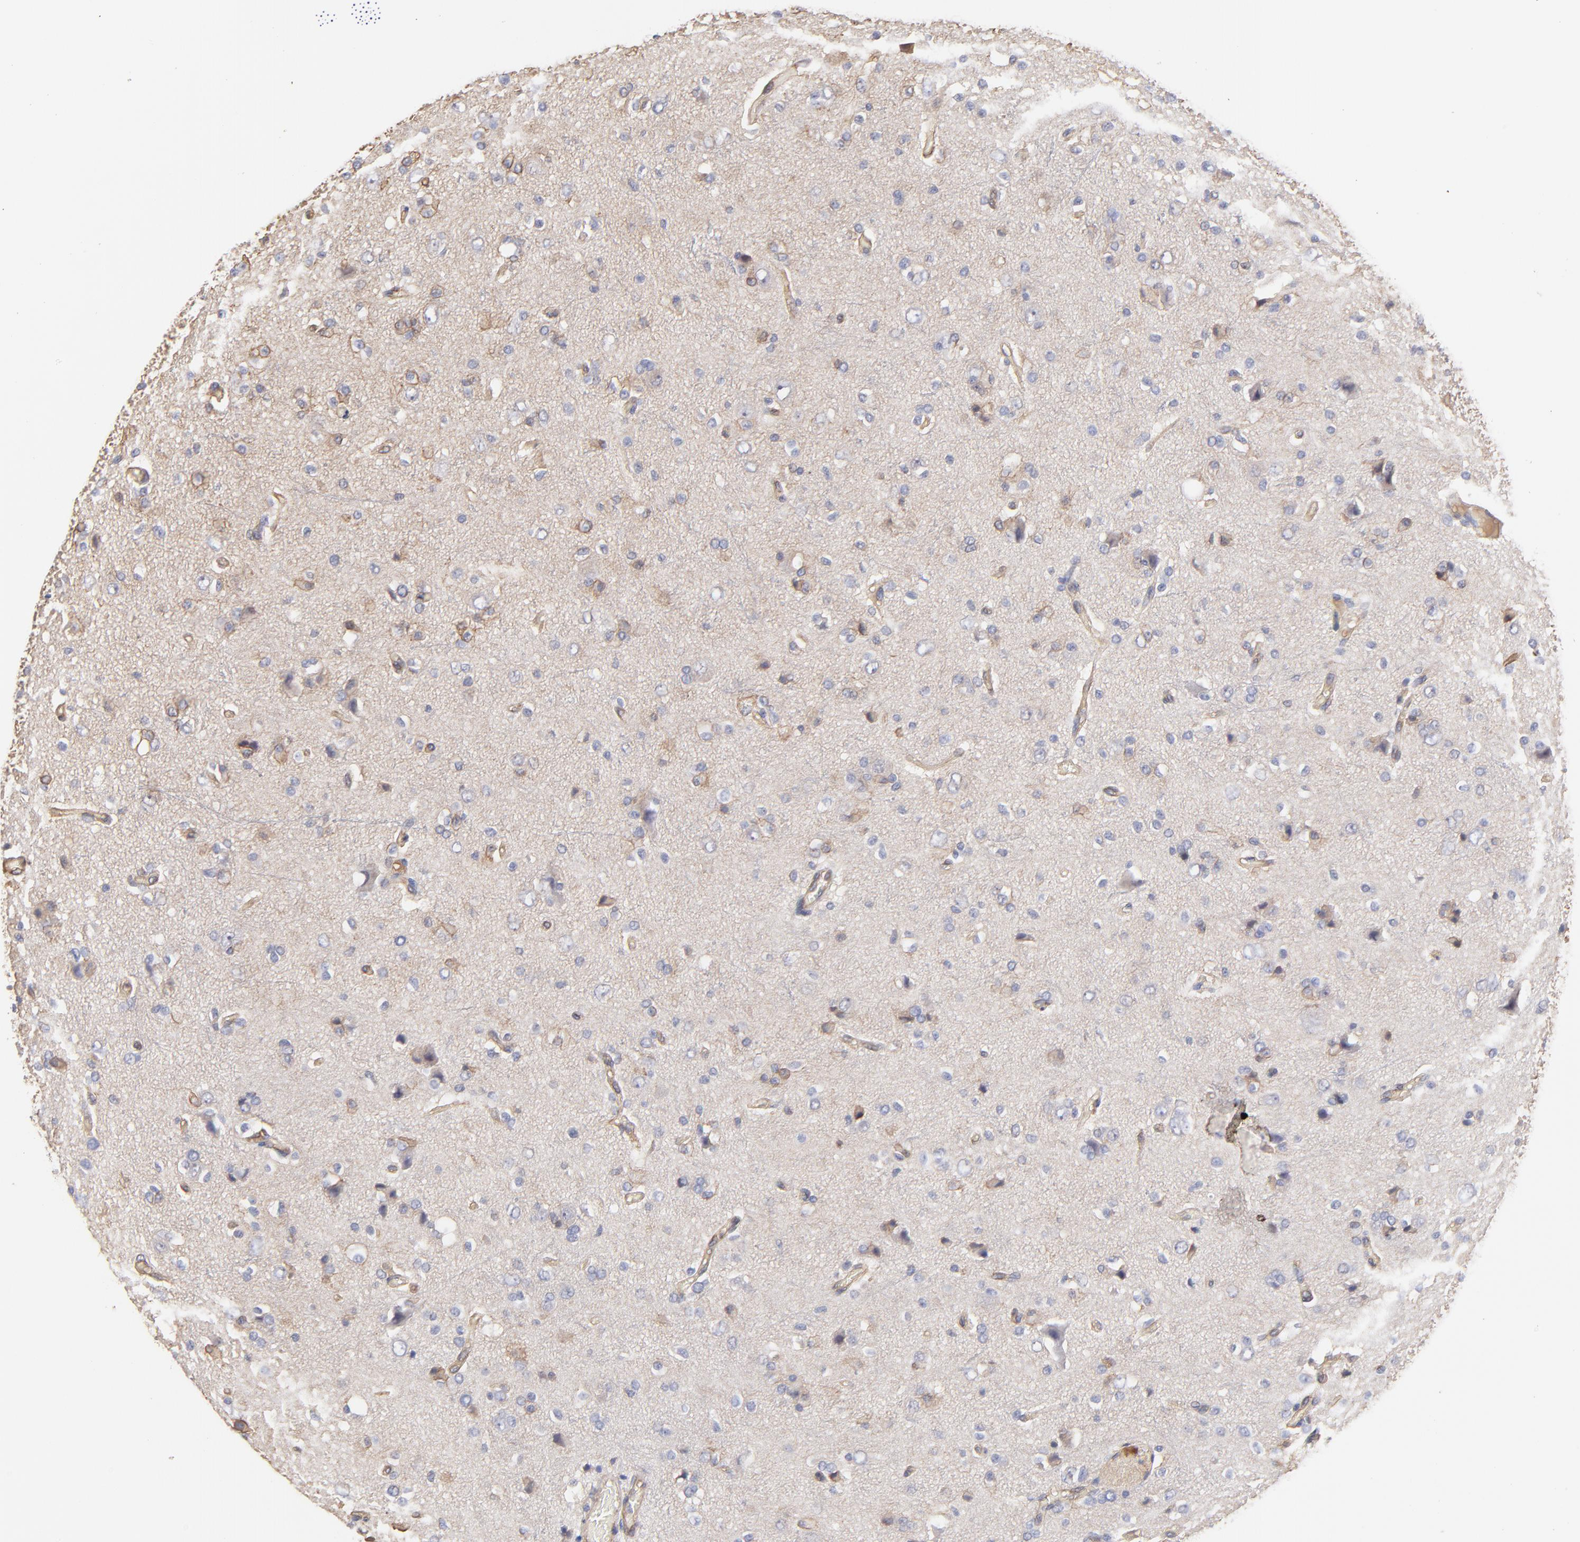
{"staining": {"intensity": "weak", "quantity": "<25%", "location": "cytoplasmic/membranous"}, "tissue": "glioma", "cell_type": "Tumor cells", "image_type": "cancer", "snomed": [{"axis": "morphology", "description": "Glioma, malignant, High grade"}, {"axis": "topography", "description": "Brain"}], "caption": "This is an IHC histopathology image of human high-grade glioma (malignant). There is no staining in tumor cells.", "gene": "LRCH2", "patient": {"sex": "male", "age": 47}}